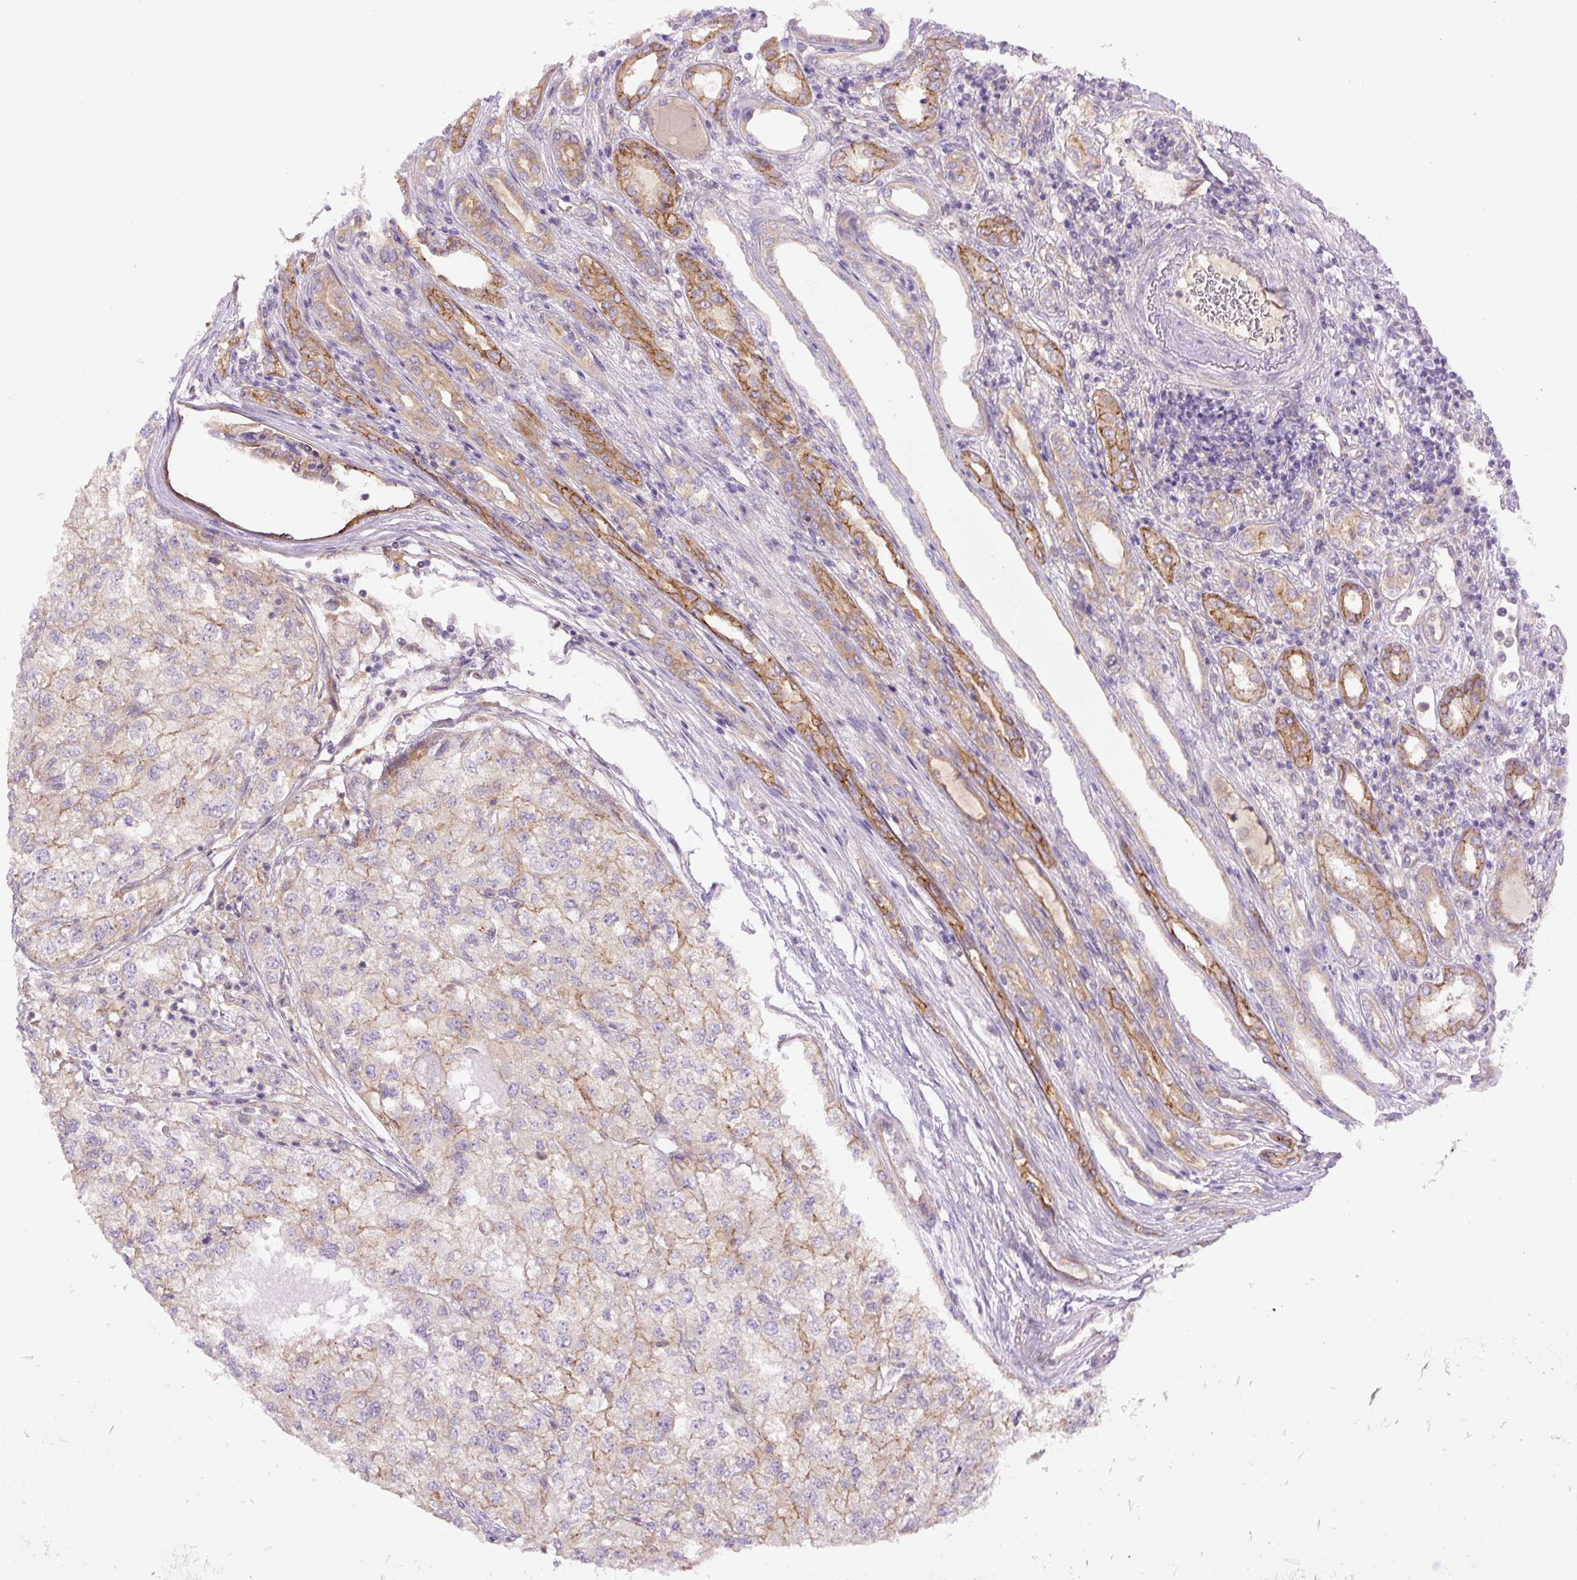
{"staining": {"intensity": "weak", "quantity": "<25%", "location": "cytoplasmic/membranous"}, "tissue": "renal cancer", "cell_type": "Tumor cells", "image_type": "cancer", "snomed": [{"axis": "morphology", "description": "Adenocarcinoma, NOS"}, {"axis": "topography", "description": "Kidney"}], "caption": "Human renal adenocarcinoma stained for a protein using immunohistochemistry exhibits no expression in tumor cells.", "gene": "DAPK1", "patient": {"sex": "female", "age": 54}}